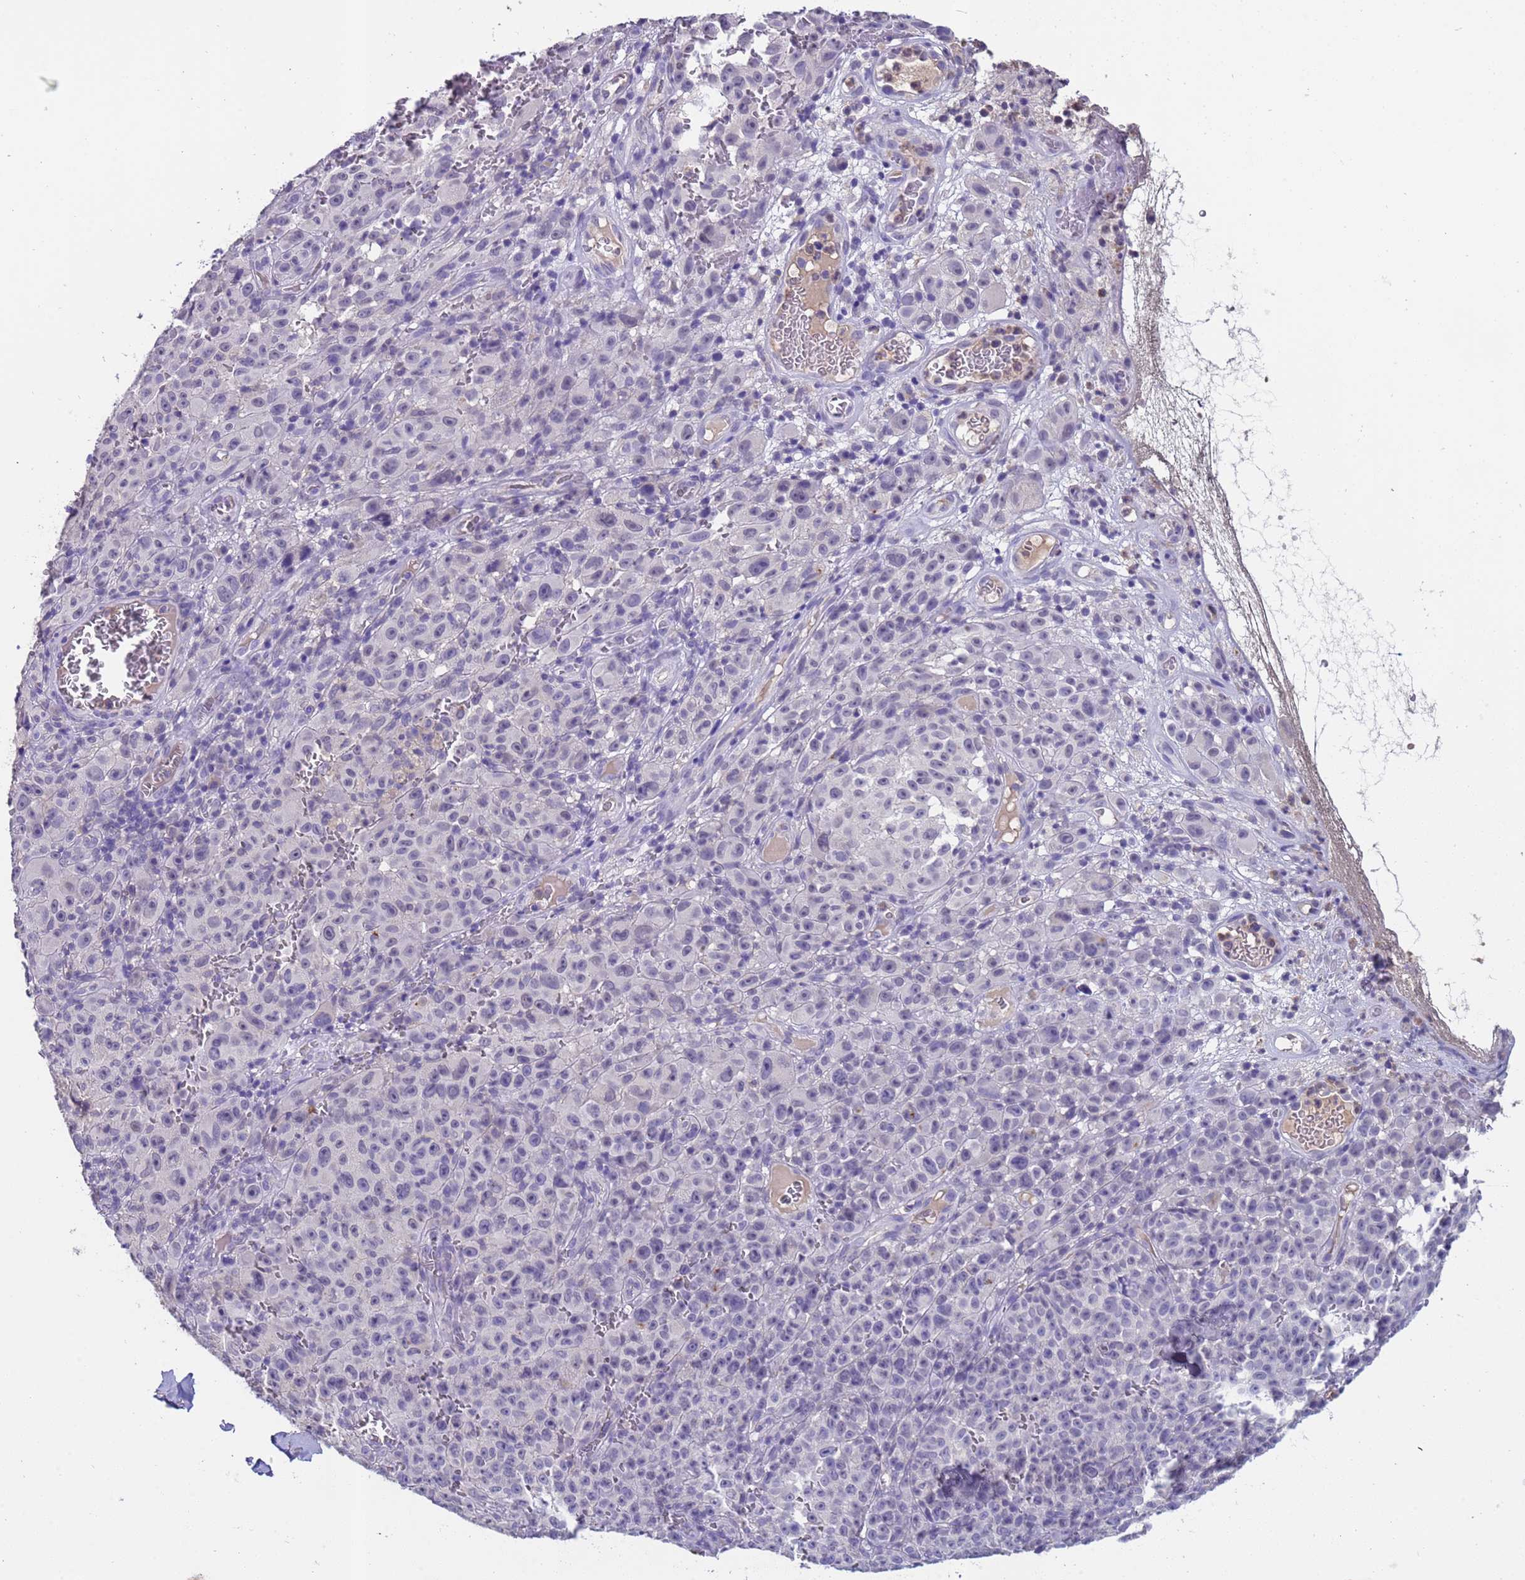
{"staining": {"intensity": "negative", "quantity": "none", "location": "none"}, "tissue": "melanoma", "cell_type": "Tumor cells", "image_type": "cancer", "snomed": [{"axis": "morphology", "description": "Malignant melanoma, NOS"}, {"axis": "topography", "description": "Skin"}], "caption": "Human melanoma stained for a protein using IHC reveals no positivity in tumor cells.", "gene": "ZNF248", "patient": {"sex": "female", "age": 82}}